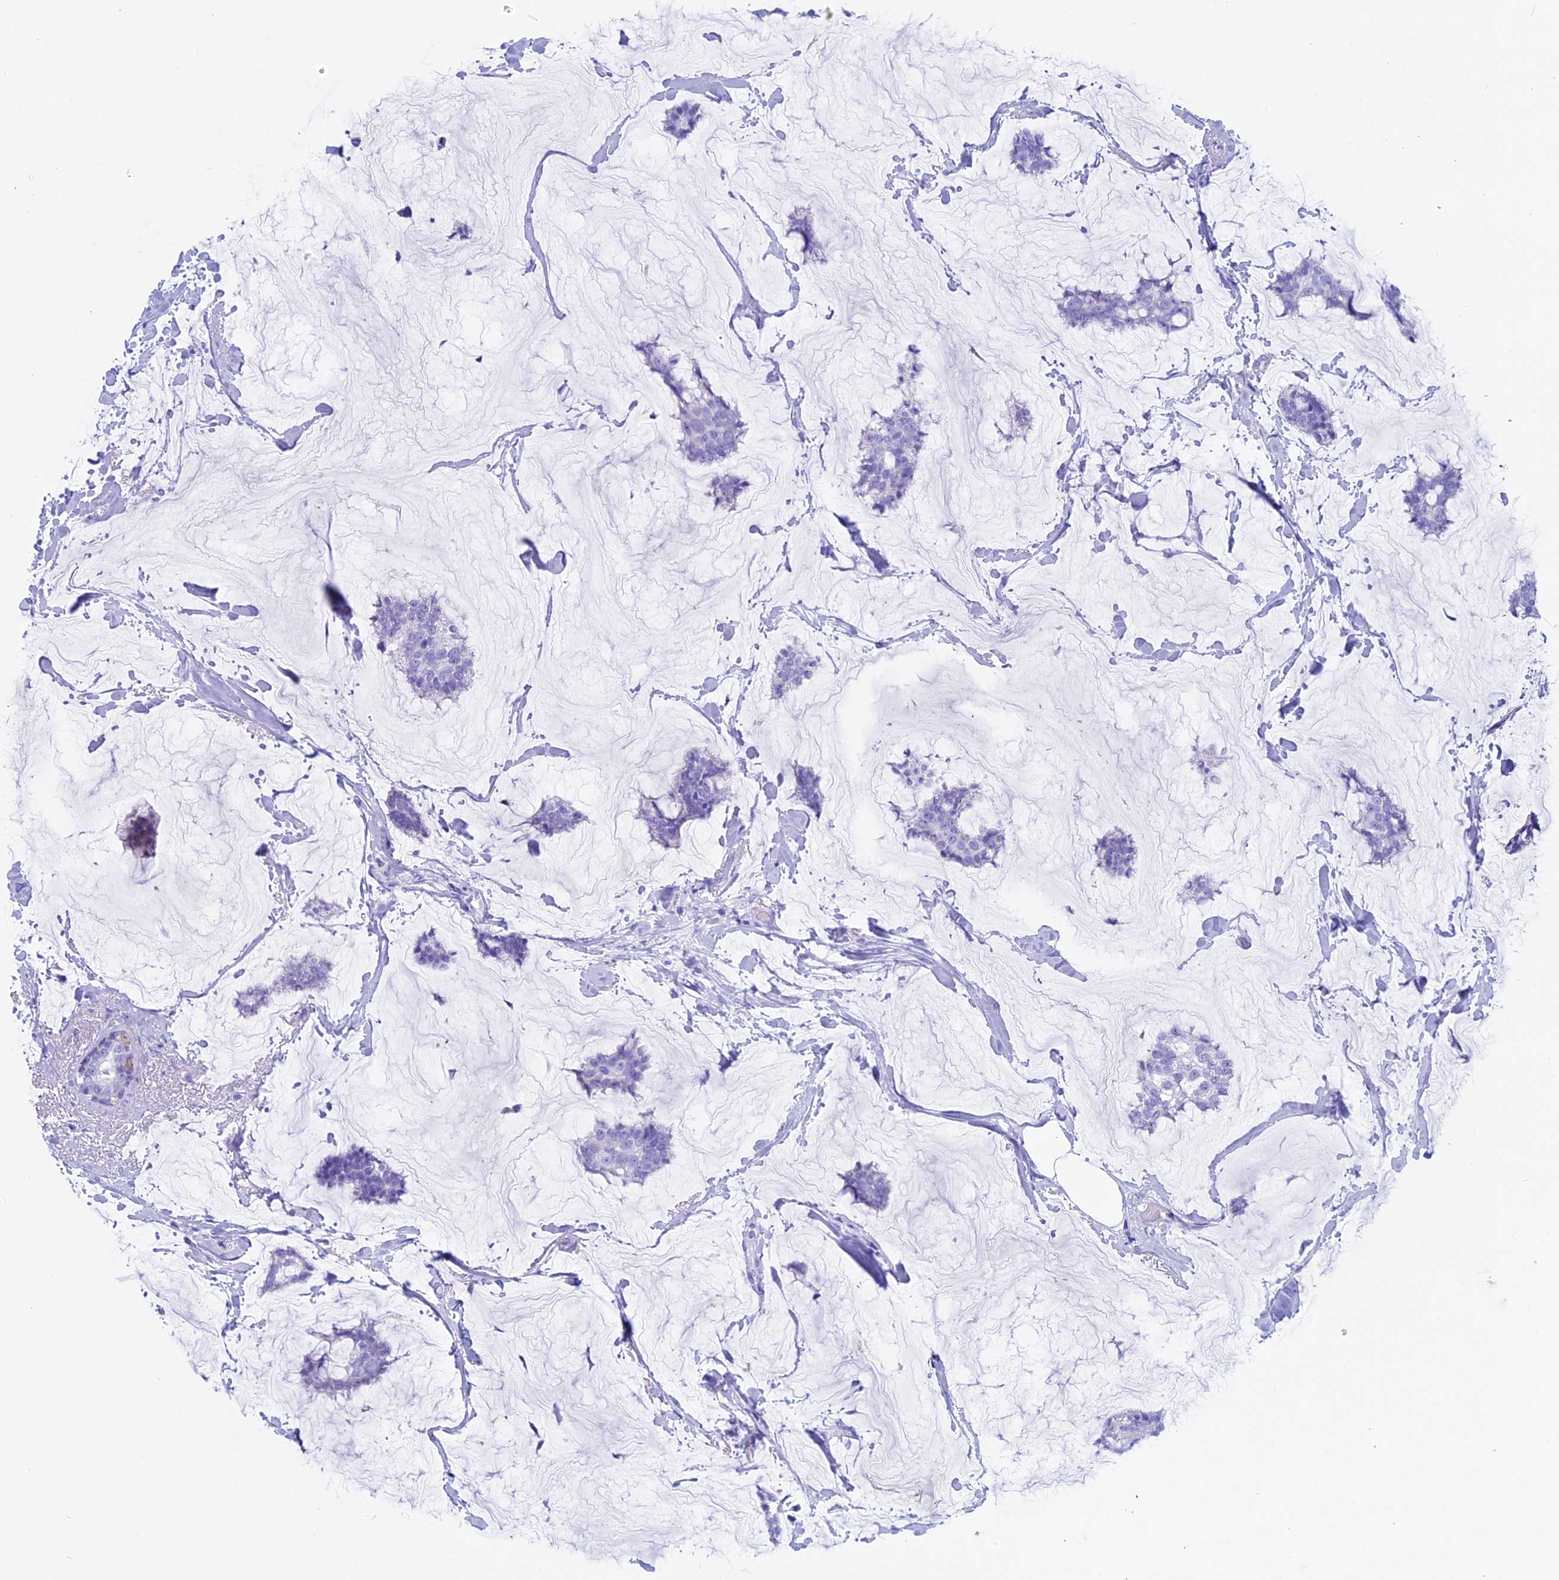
{"staining": {"intensity": "negative", "quantity": "none", "location": "none"}, "tissue": "breast cancer", "cell_type": "Tumor cells", "image_type": "cancer", "snomed": [{"axis": "morphology", "description": "Duct carcinoma"}, {"axis": "topography", "description": "Breast"}], "caption": "The histopathology image demonstrates no staining of tumor cells in infiltrating ductal carcinoma (breast).", "gene": "FAM169A", "patient": {"sex": "female", "age": 93}}